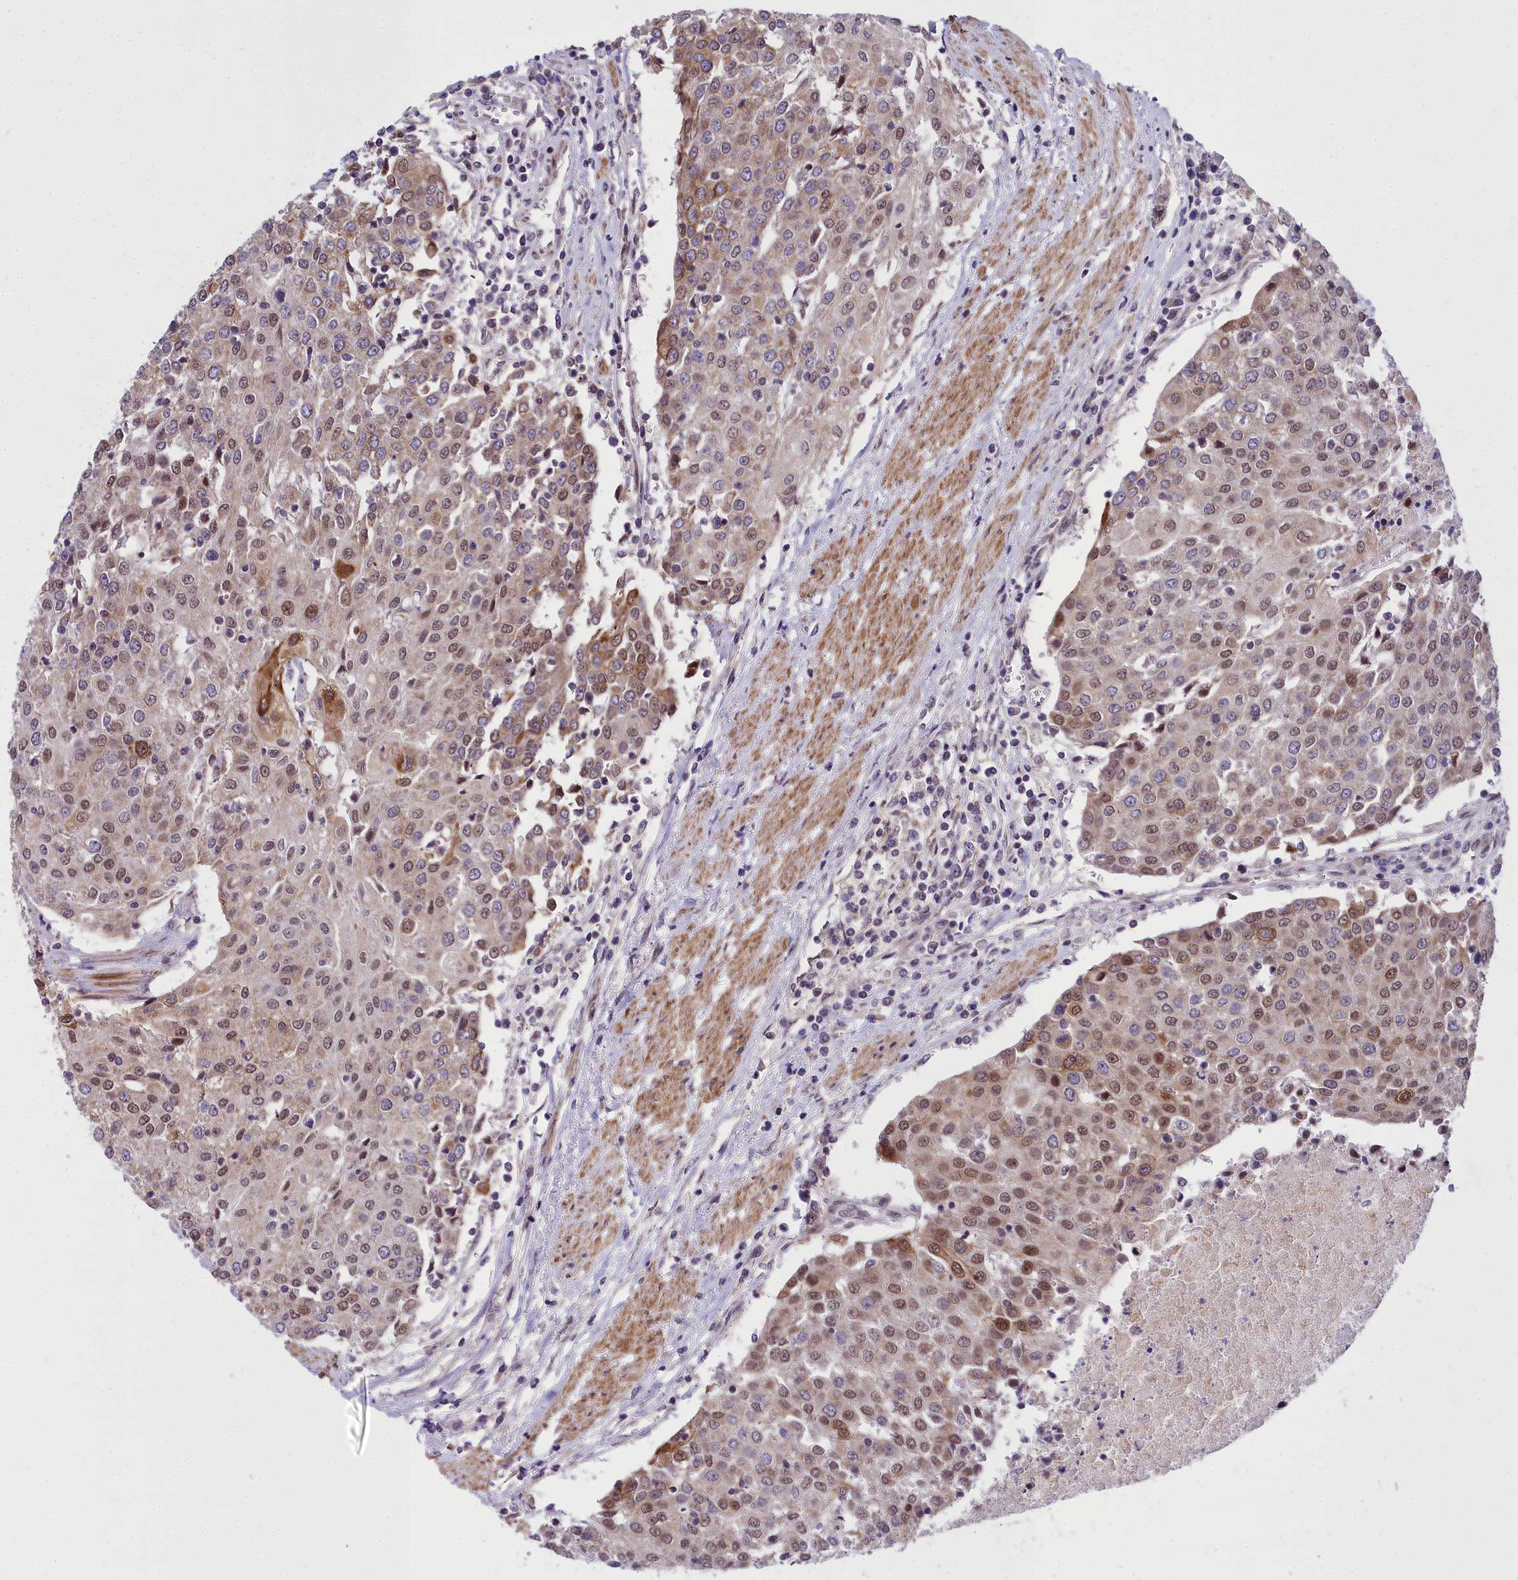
{"staining": {"intensity": "strong", "quantity": "25%-75%", "location": "cytoplasmic/membranous,nuclear"}, "tissue": "urothelial cancer", "cell_type": "Tumor cells", "image_type": "cancer", "snomed": [{"axis": "morphology", "description": "Urothelial carcinoma, High grade"}, {"axis": "topography", "description": "Urinary bladder"}], "caption": "Strong cytoplasmic/membranous and nuclear positivity is present in about 25%-75% of tumor cells in urothelial cancer. (DAB IHC, brown staining for protein, blue staining for nuclei).", "gene": "ABCB8", "patient": {"sex": "female", "age": 85}}